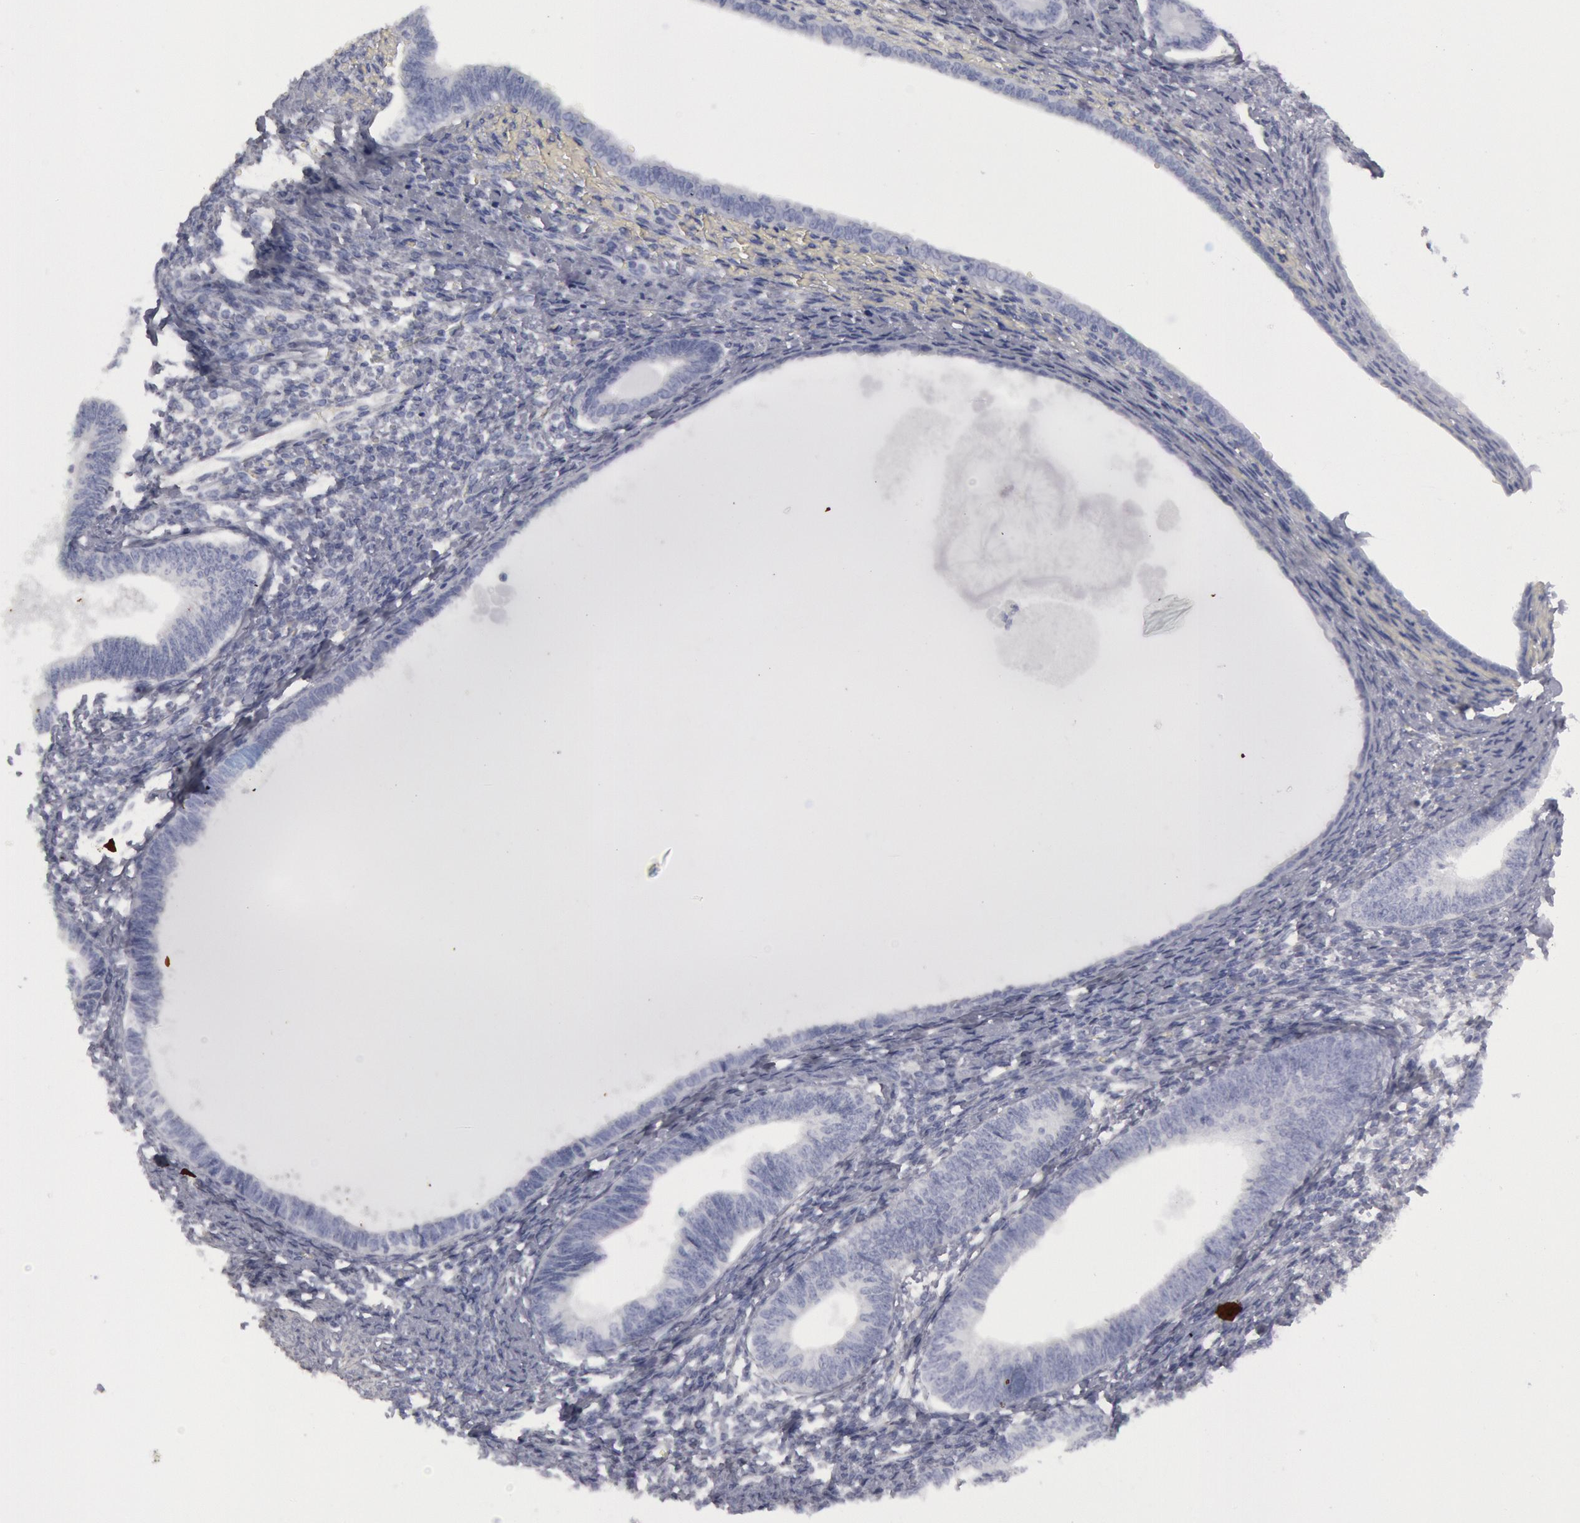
{"staining": {"intensity": "negative", "quantity": "none", "location": "none"}, "tissue": "endometrium", "cell_type": "Cells in endometrial stroma", "image_type": "normal", "snomed": [{"axis": "morphology", "description": "Normal tissue, NOS"}, {"axis": "topography", "description": "Endometrium"}], "caption": "Protein analysis of normal endometrium displays no significant staining in cells in endometrial stroma. The staining was performed using DAB to visualize the protein expression in brown, while the nuclei were stained in blue with hematoxylin (Magnification: 20x).", "gene": "FHL1", "patient": {"sex": "female", "age": 82}}